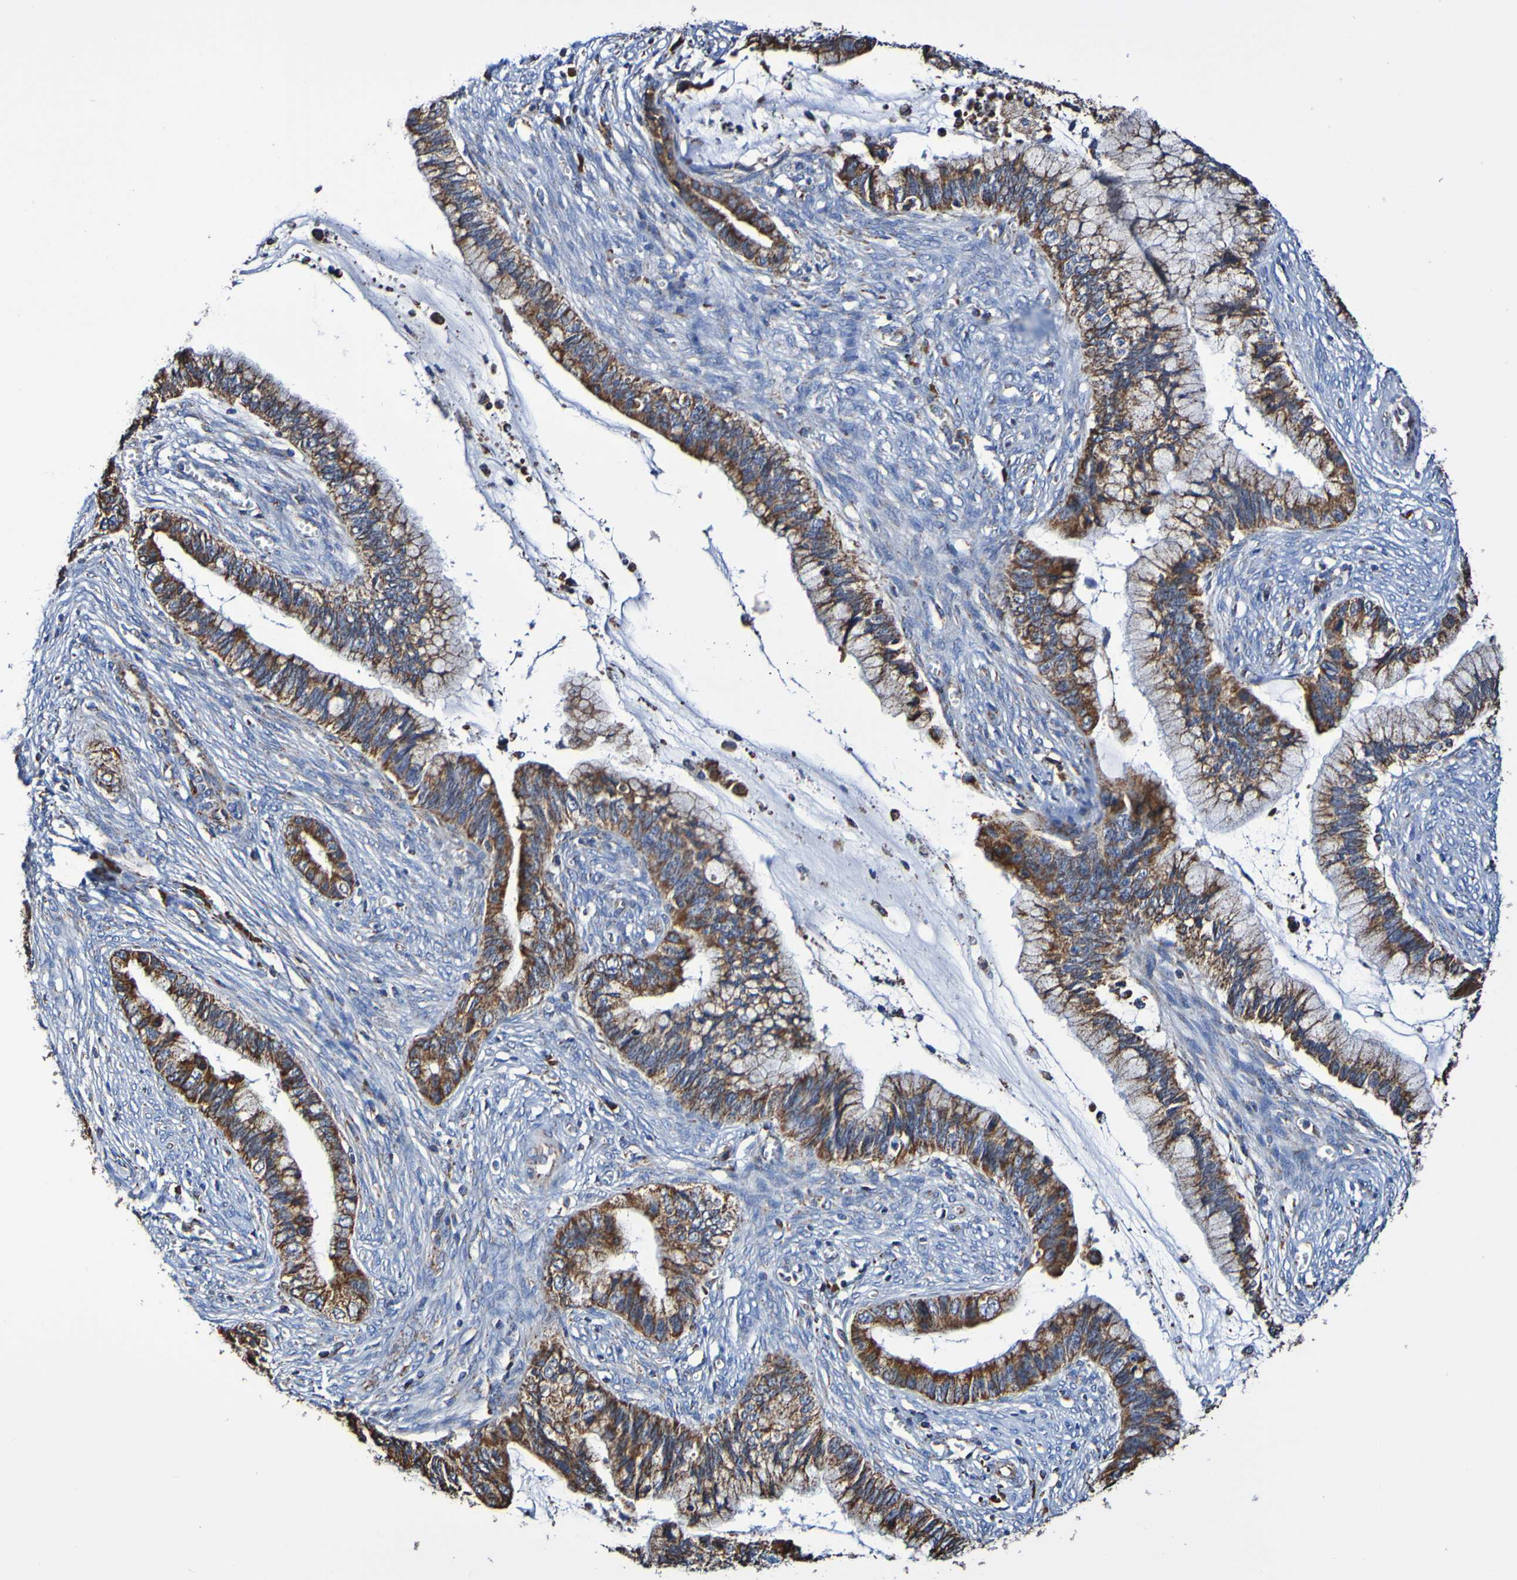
{"staining": {"intensity": "strong", "quantity": ">75%", "location": "cytoplasmic/membranous"}, "tissue": "cervical cancer", "cell_type": "Tumor cells", "image_type": "cancer", "snomed": [{"axis": "morphology", "description": "Adenocarcinoma, NOS"}, {"axis": "topography", "description": "Cervix"}], "caption": "Tumor cells show strong cytoplasmic/membranous positivity in about >75% of cells in cervical cancer (adenocarcinoma).", "gene": "IL18R1", "patient": {"sex": "female", "age": 44}}